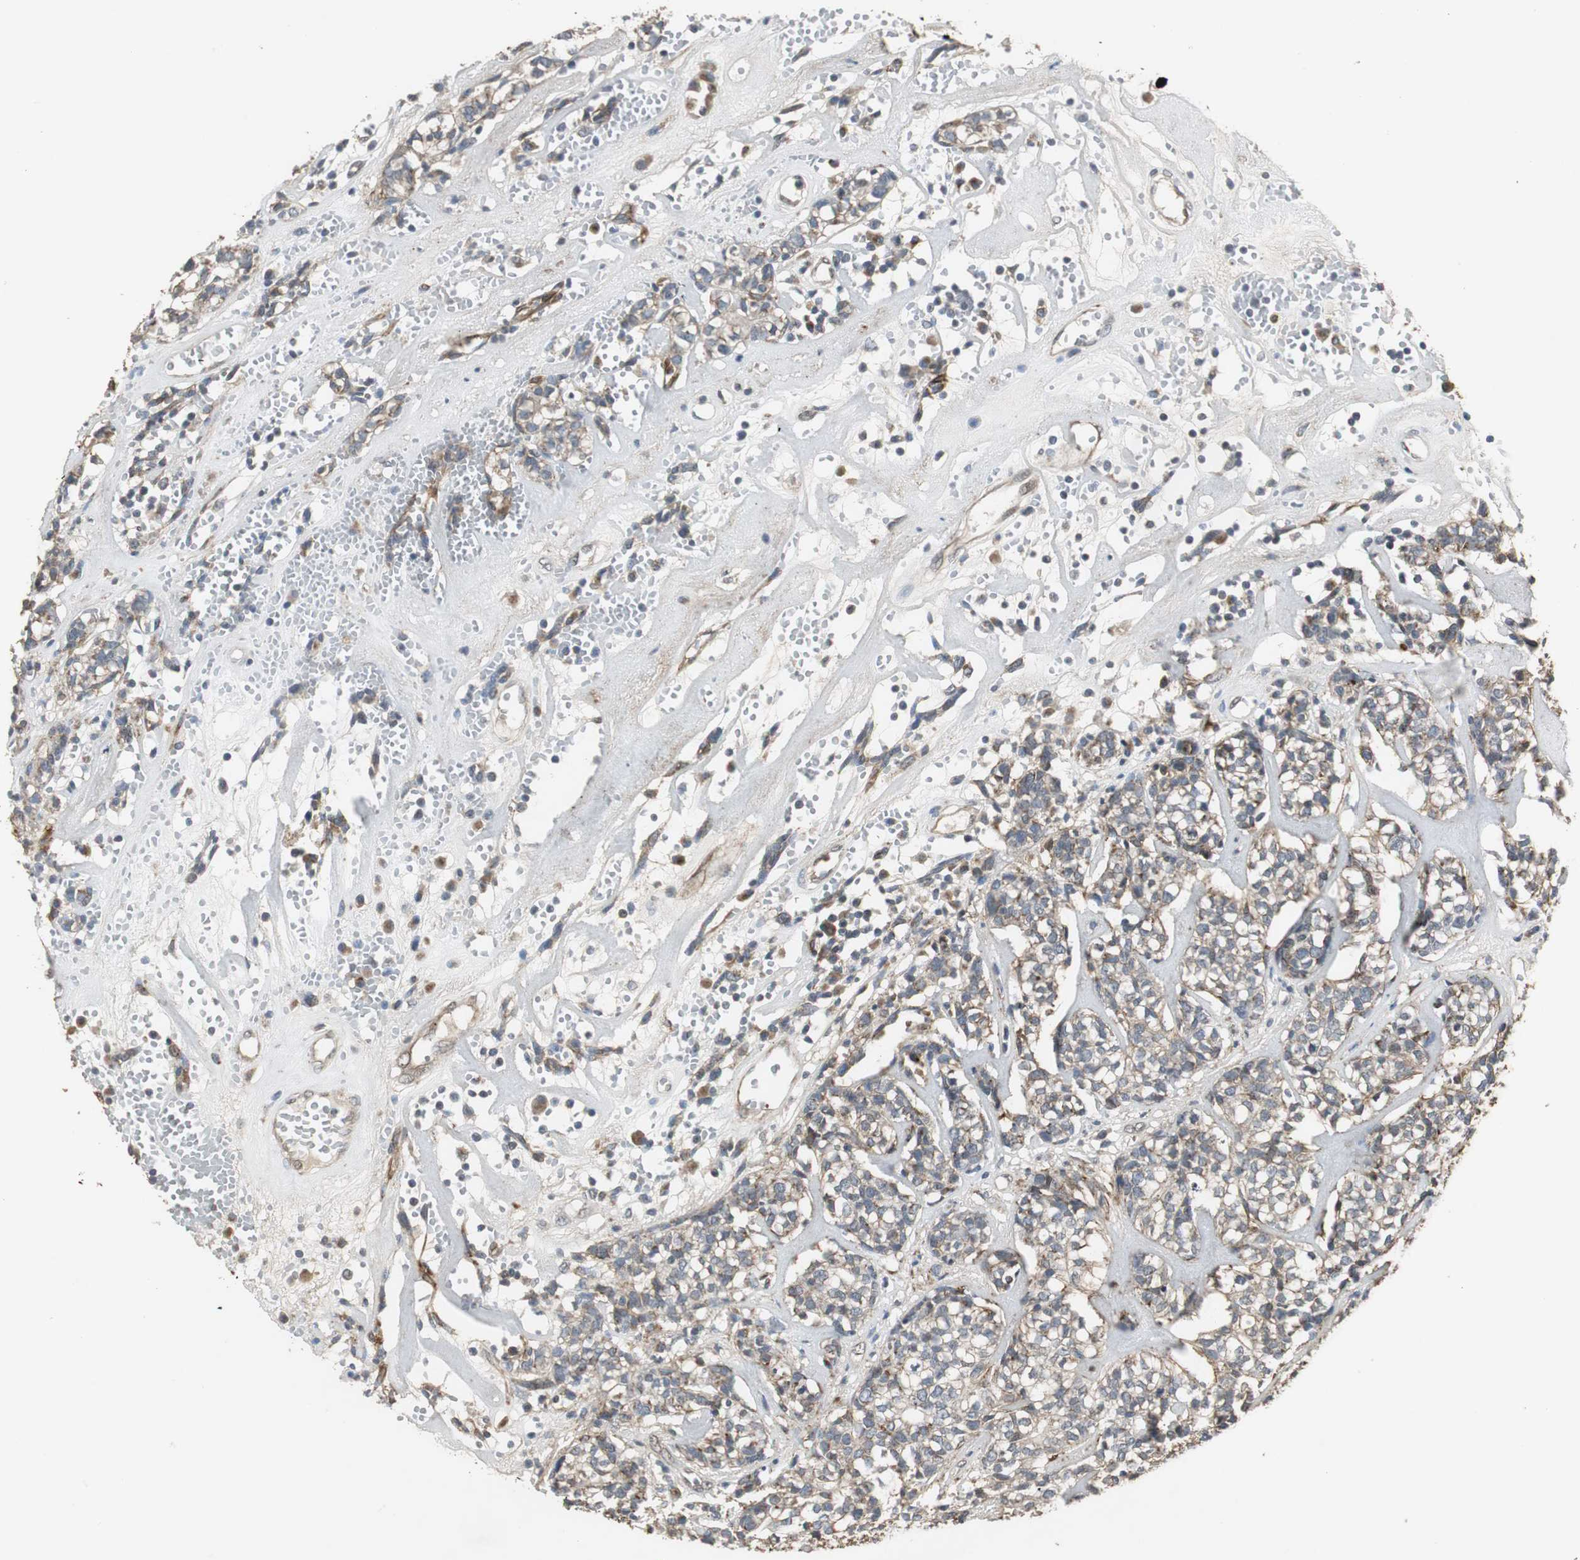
{"staining": {"intensity": "moderate", "quantity": ">75%", "location": "cytoplasmic/membranous"}, "tissue": "head and neck cancer", "cell_type": "Tumor cells", "image_type": "cancer", "snomed": [{"axis": "morphology", "description": "Adenocarcinoma, NOS"}, {"axis": "topography", "description": "Salivary gland"}, {"axis": "topography", "description": "Head-Neck"}], "caption": "Protein expression analysis of head and neck cancer (adenocarcinoma) shows moderate cytoplasmic/membranous positivity in about >75% of tumor cells.", "gene": "JTB", "patient": {"sex": "female", "age": 65}}